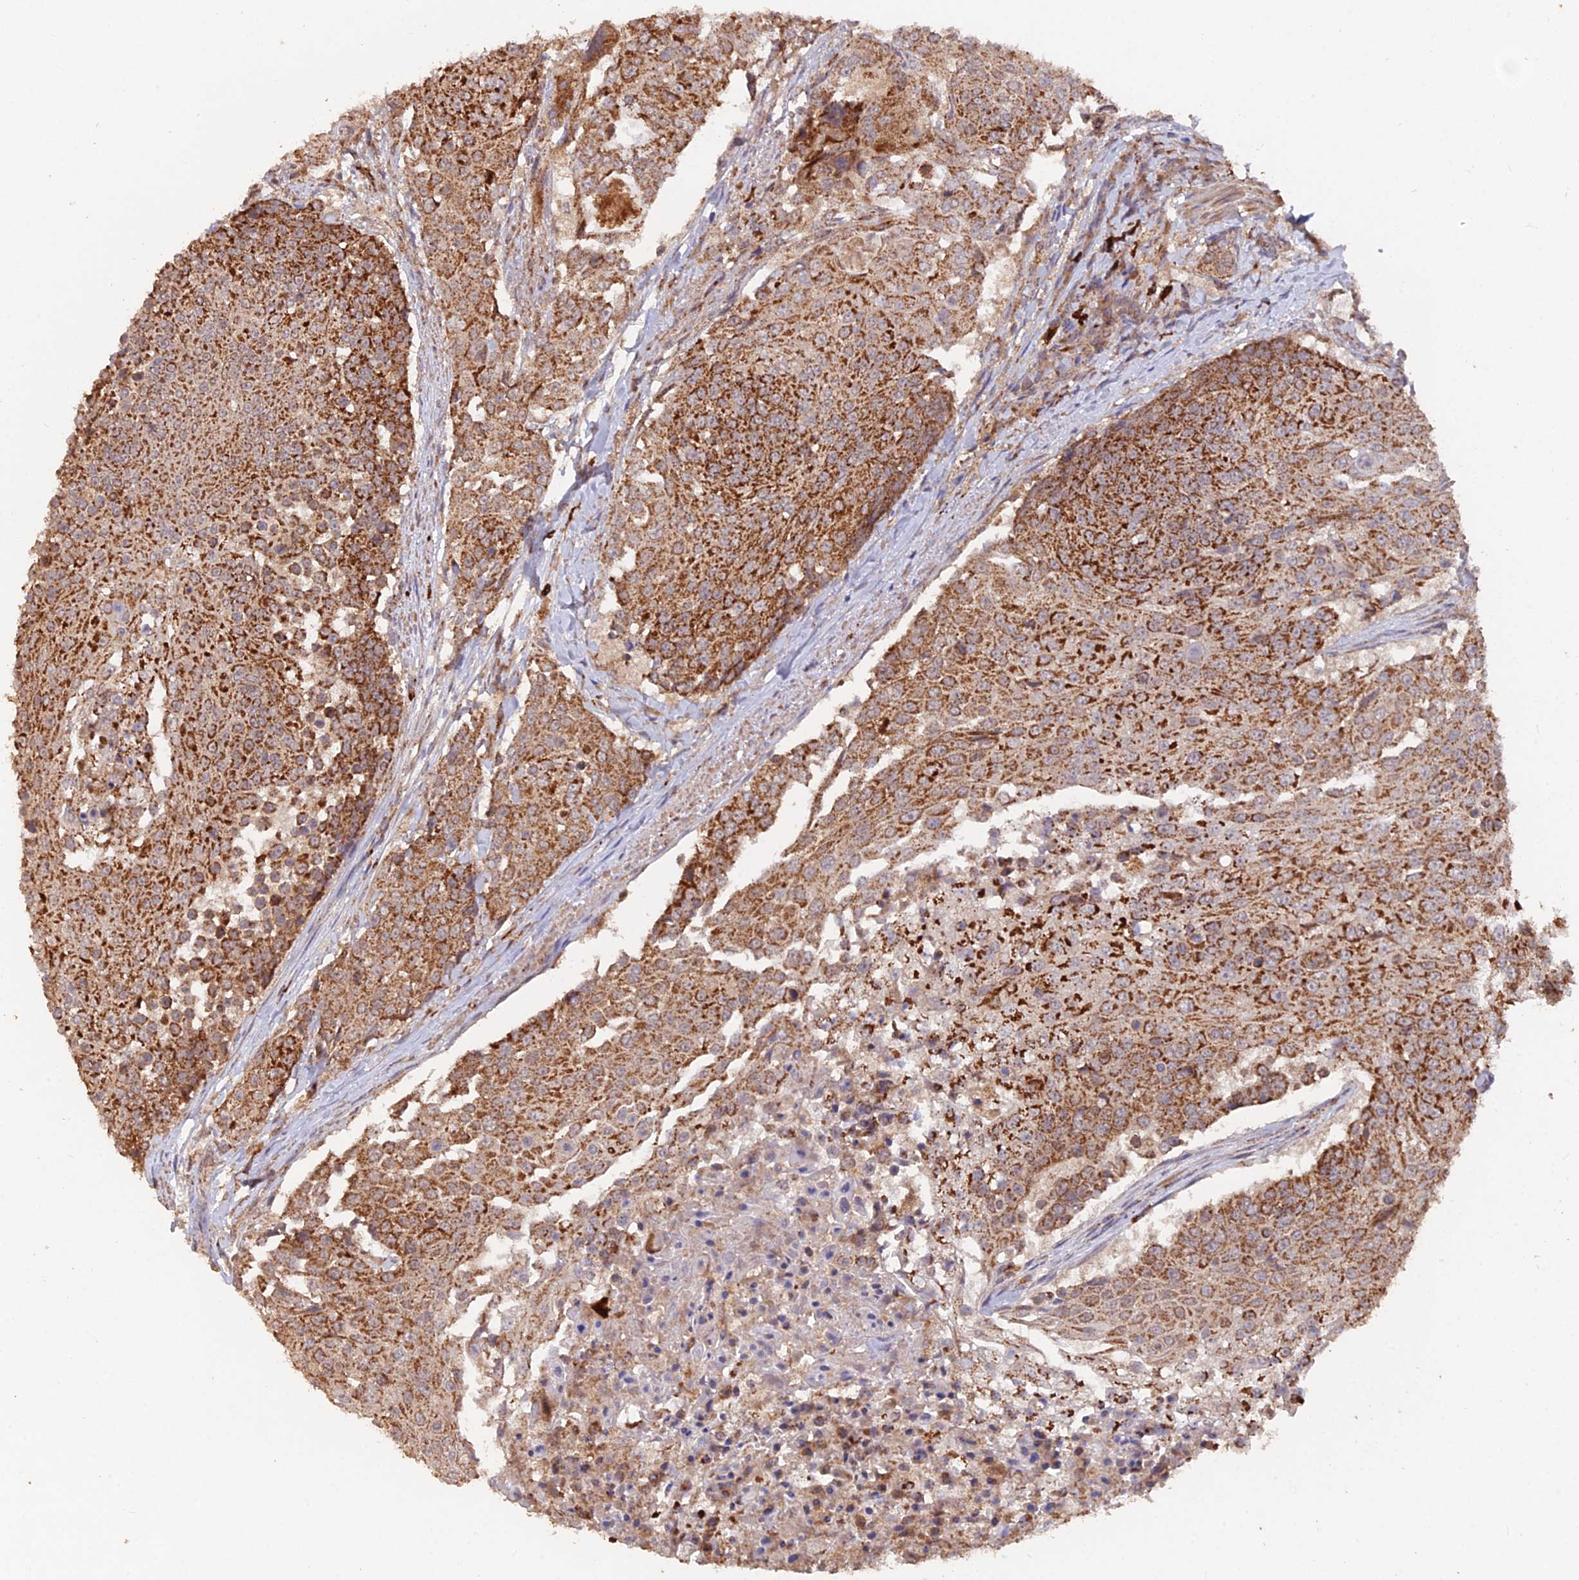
{"staining": {"intensity": "strong", "quantity": ">75%", "location": "cytoplasmic/membranous"}, "tissue": "urothelial cancer", "cell_type": "Tumor cells", "image_type": "cancer", "snomed": [{"axis": "morphology", "description": "Urothelial carcinoma, High grade"}, {"axis": "topography", "description": "Urinary bladder"}], "caption": "This image demonstrates urothelial carcinoma (high-grade) stained with immunohistochemistry (IHC) to label a protein in brown. The cytoplasmic/membranous of tumor cells show strong positivity for the protein. Nuclei are counter-stained blue.", "gene": "IFT22", "patient": {"sex": "female", "age": 63}}